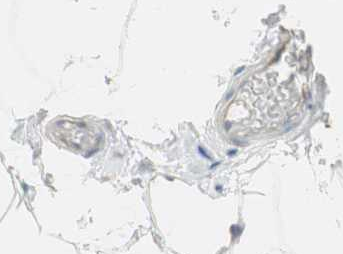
{"staining": {"intensity": "negative", "quantity": "none", "location": "none"}, "tissue": "adipose tissue", "cell_type": "Adipocytes", "image_type": "normal", "snomed": [{"axis": "morphology", "description": "Normal tissue, NOS"}, {"axis": "topography", "description": "Breast"}, {"axis": "topography", "description": "Adipose tissue"}], "caption": "Immunohistochemistry micrograph of unremarkable human adipose tissue stained for a protein (brown), which shows no positivity in adipocytes.", "gene": "CDK3", "patient": {"sex": "female", "age": 25}}